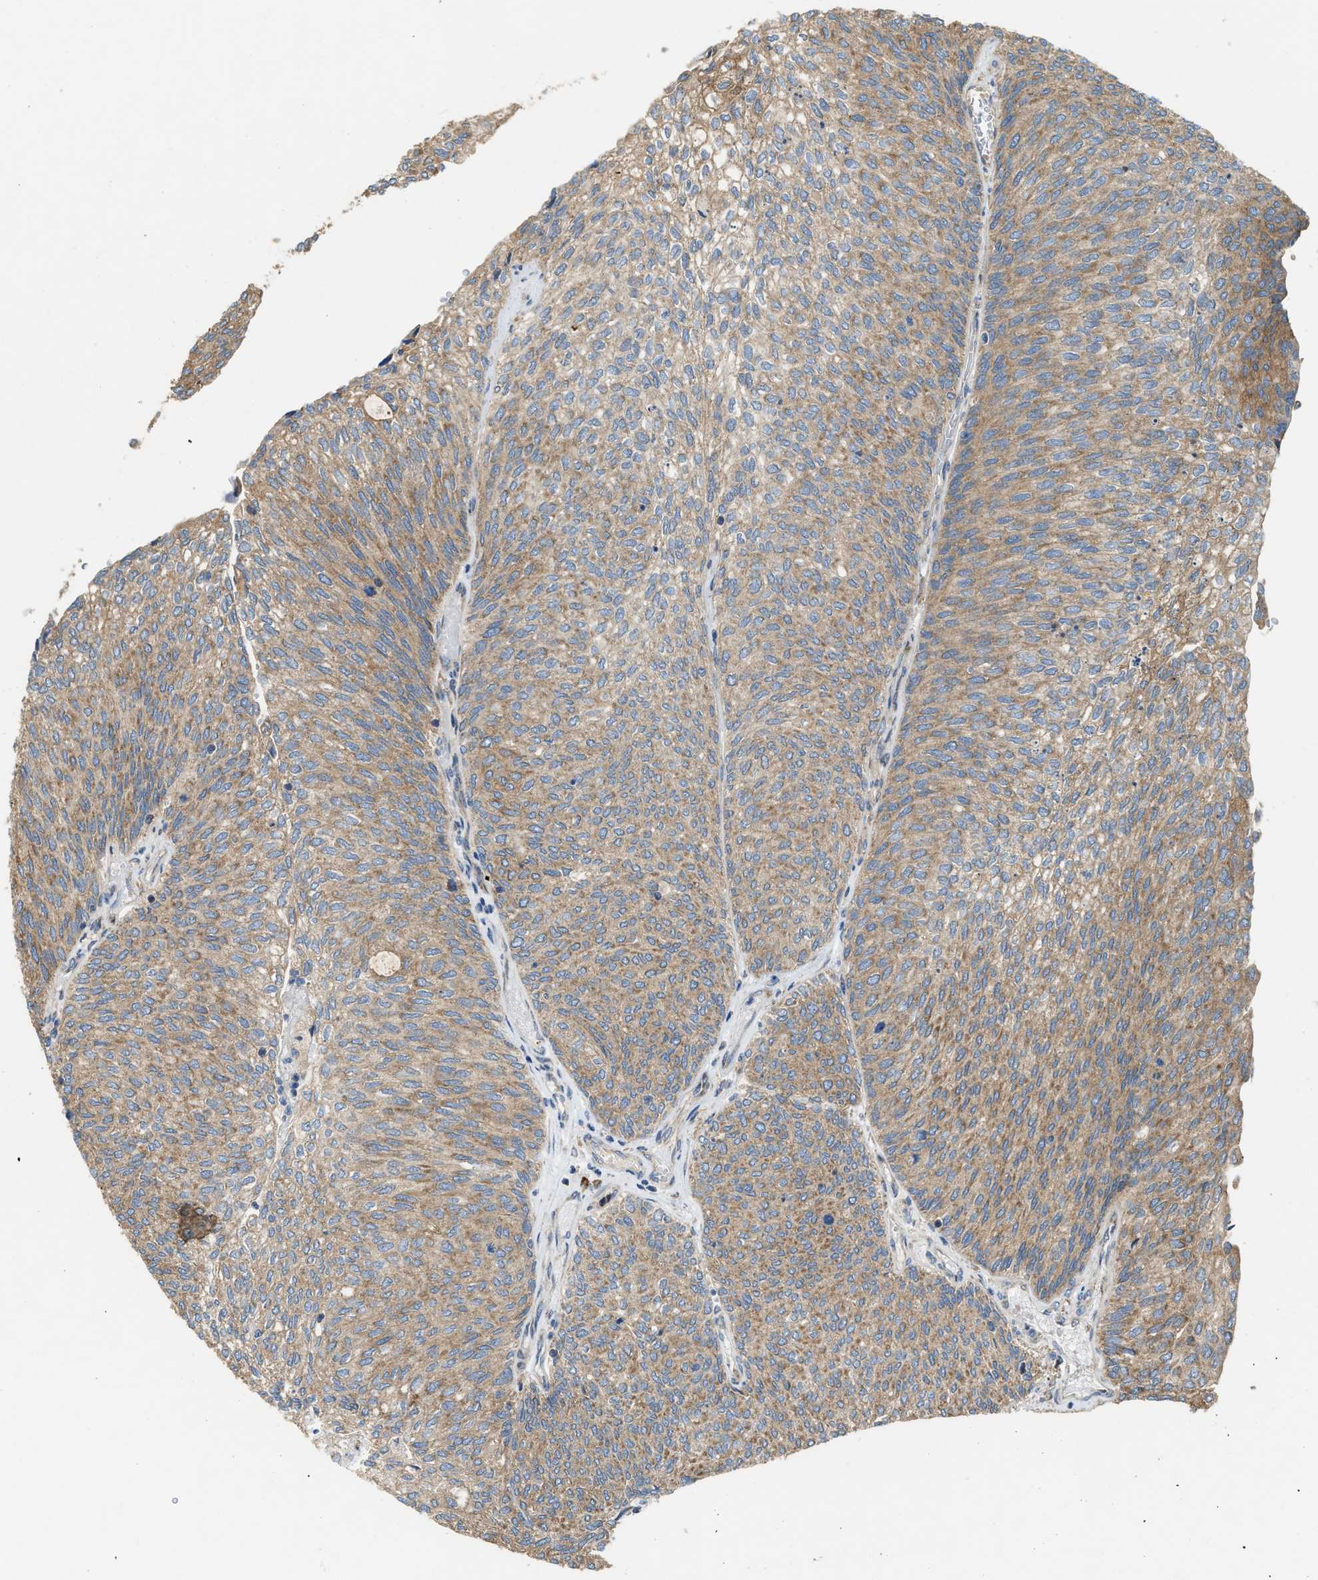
{"staining": {"intensity": "moderate", "quantity": "25%-75%", "location": "cytoplasmic/membranous"}, "tissue": "urothelial cancer", "cell_type": "Tumor cells", "image_type": "cancer", "snomed": [{"axis": "morphology", "description": "Urothelial carcinoma, Low grade"}, {"axis": "topography", "description": "Urinary bladder"}], "caption": "Brown immunohistochemical staining in human low-grade urothelial carcinoma demonstrates moderate cytoplasmic/membranous expression in about 25%-75% of tumor cells. (Stains: DAB (3,3'-diaminobenzidine) in brown, nuclei in blue, Microscopy: brightfield microscopy at high magnification).", "gene": "TMEM68", "patient": {"sex": "female", "age": 79}}